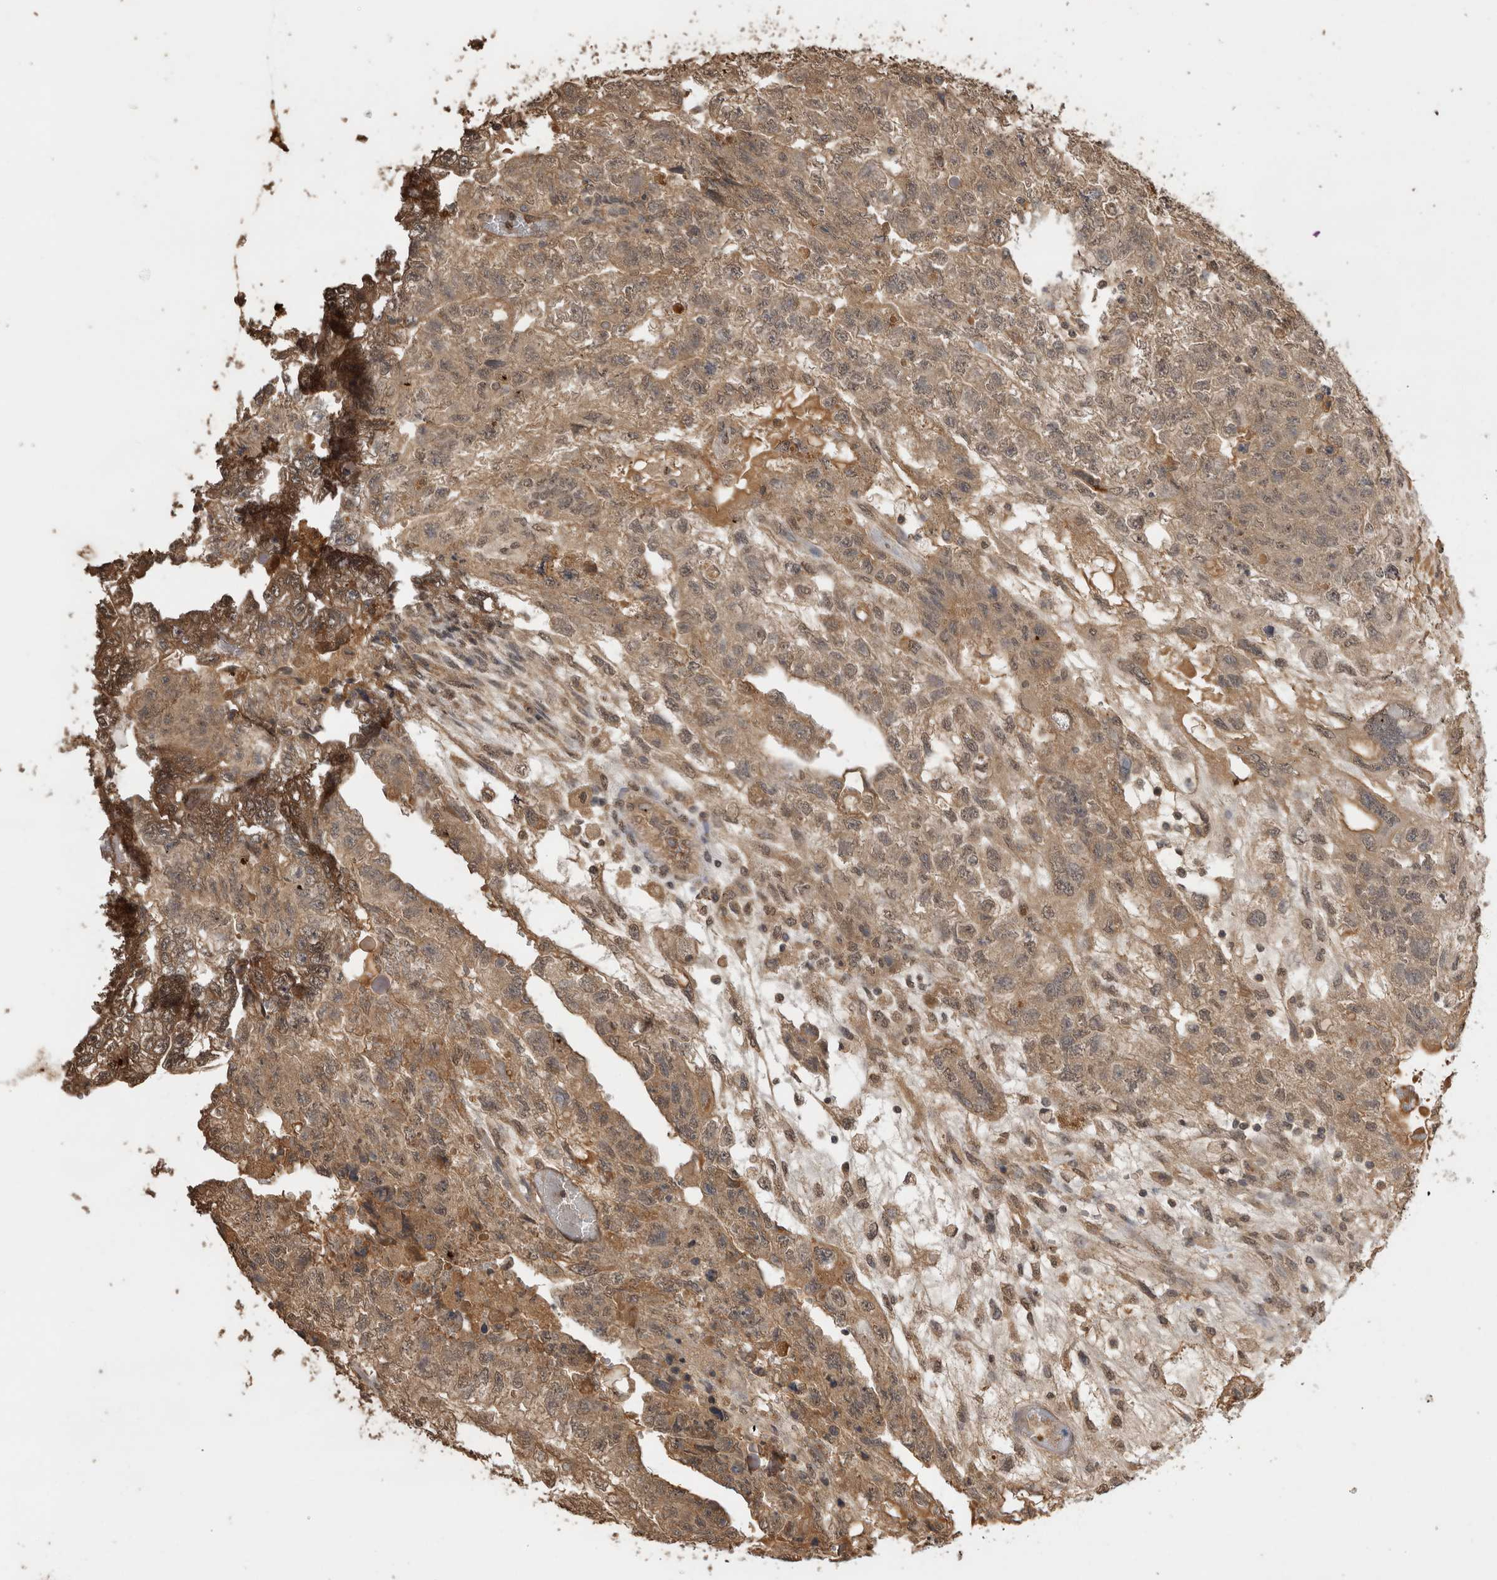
{"staining": {"intensity": "moderate", "quantity": "25%-75%", "location": "cytoplasmic/membranous,nuclear"}, "tissue": "testis cancer", "cell_type": "Tumor cells", "image_type": "cancer", "snomed": [{"axis": "morphology", "description": "Carcinoma, Embryonal, NOS"}, {"axis": "topography", "description": "Testis"}], "caption": "Embryonal carcinoma (testis) was stained to show a protein in brown. There is medium levels of moderate cytoplasmic/membranous and nuclear expression in approximately 25%-75% of tumor cells. The staining was performed using DAB to visualize the protein expression in brown, while the nuclei were stained in blue with hematoxylin (Magnification: 20x).", "gene": "JAG2", "patient": {"sex": "male", "age": 36}}